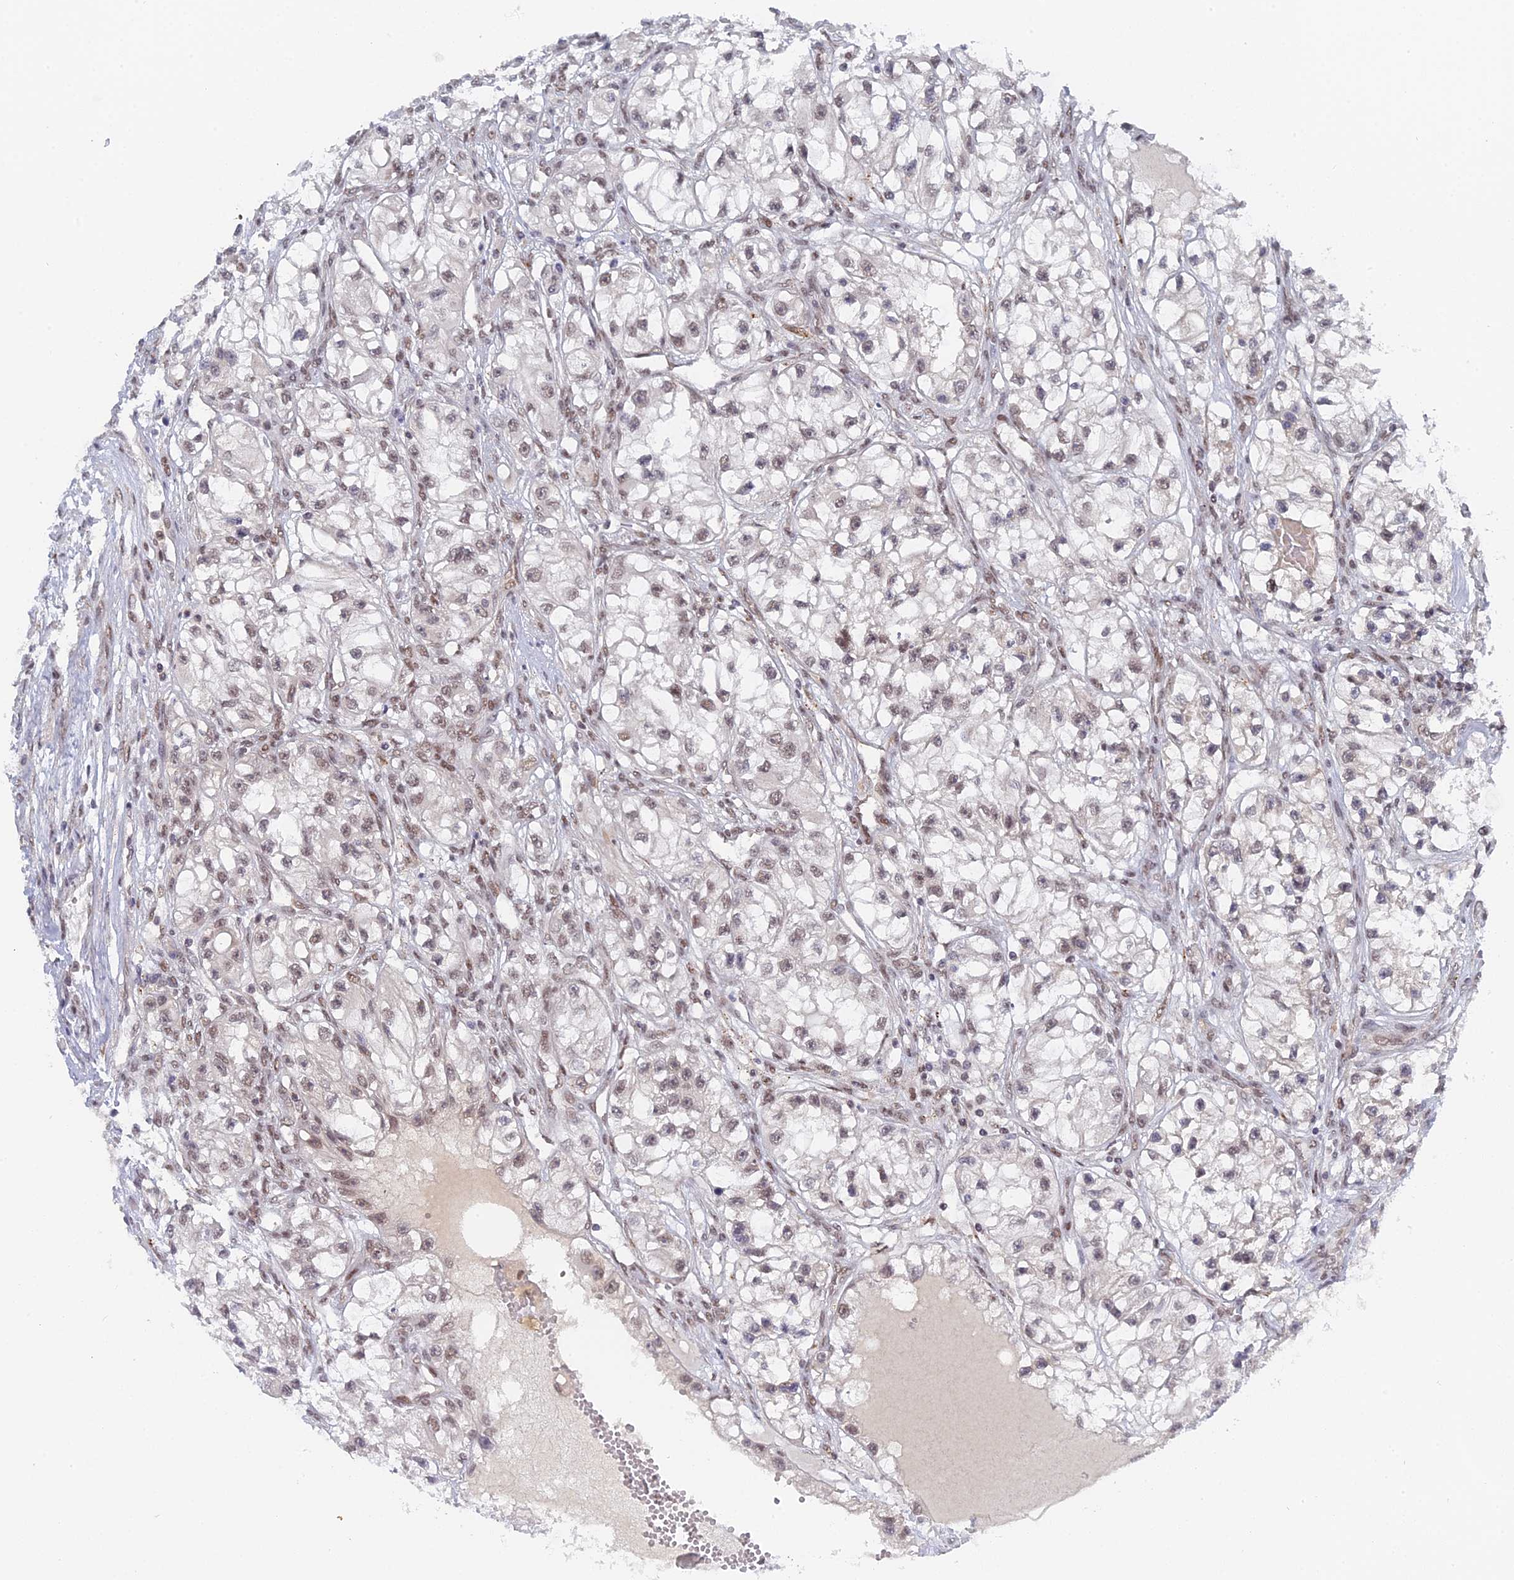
{"staining": {"intensity": "weak", "quantity": "25%-75%", "location": "nuclear"}, "tissue": "renal cancer", "cell_type": "Tumor cells", "image_type": "cancer", "snomed": [{"axis": "morphology", "description": "Adenocarcinoma, NOS"}, {"axis": "topography", "description": "Kidney"}], "caption": "Brown immunohistochemical staining in human renal cancer (adenocarcinoma) displays weak nuclear staining in approximately 25%-75% of tumor cells. Nuclei are stained in blue.", "gene": "CCDC85A", "patient": {"sex": "female", "age": 57}}